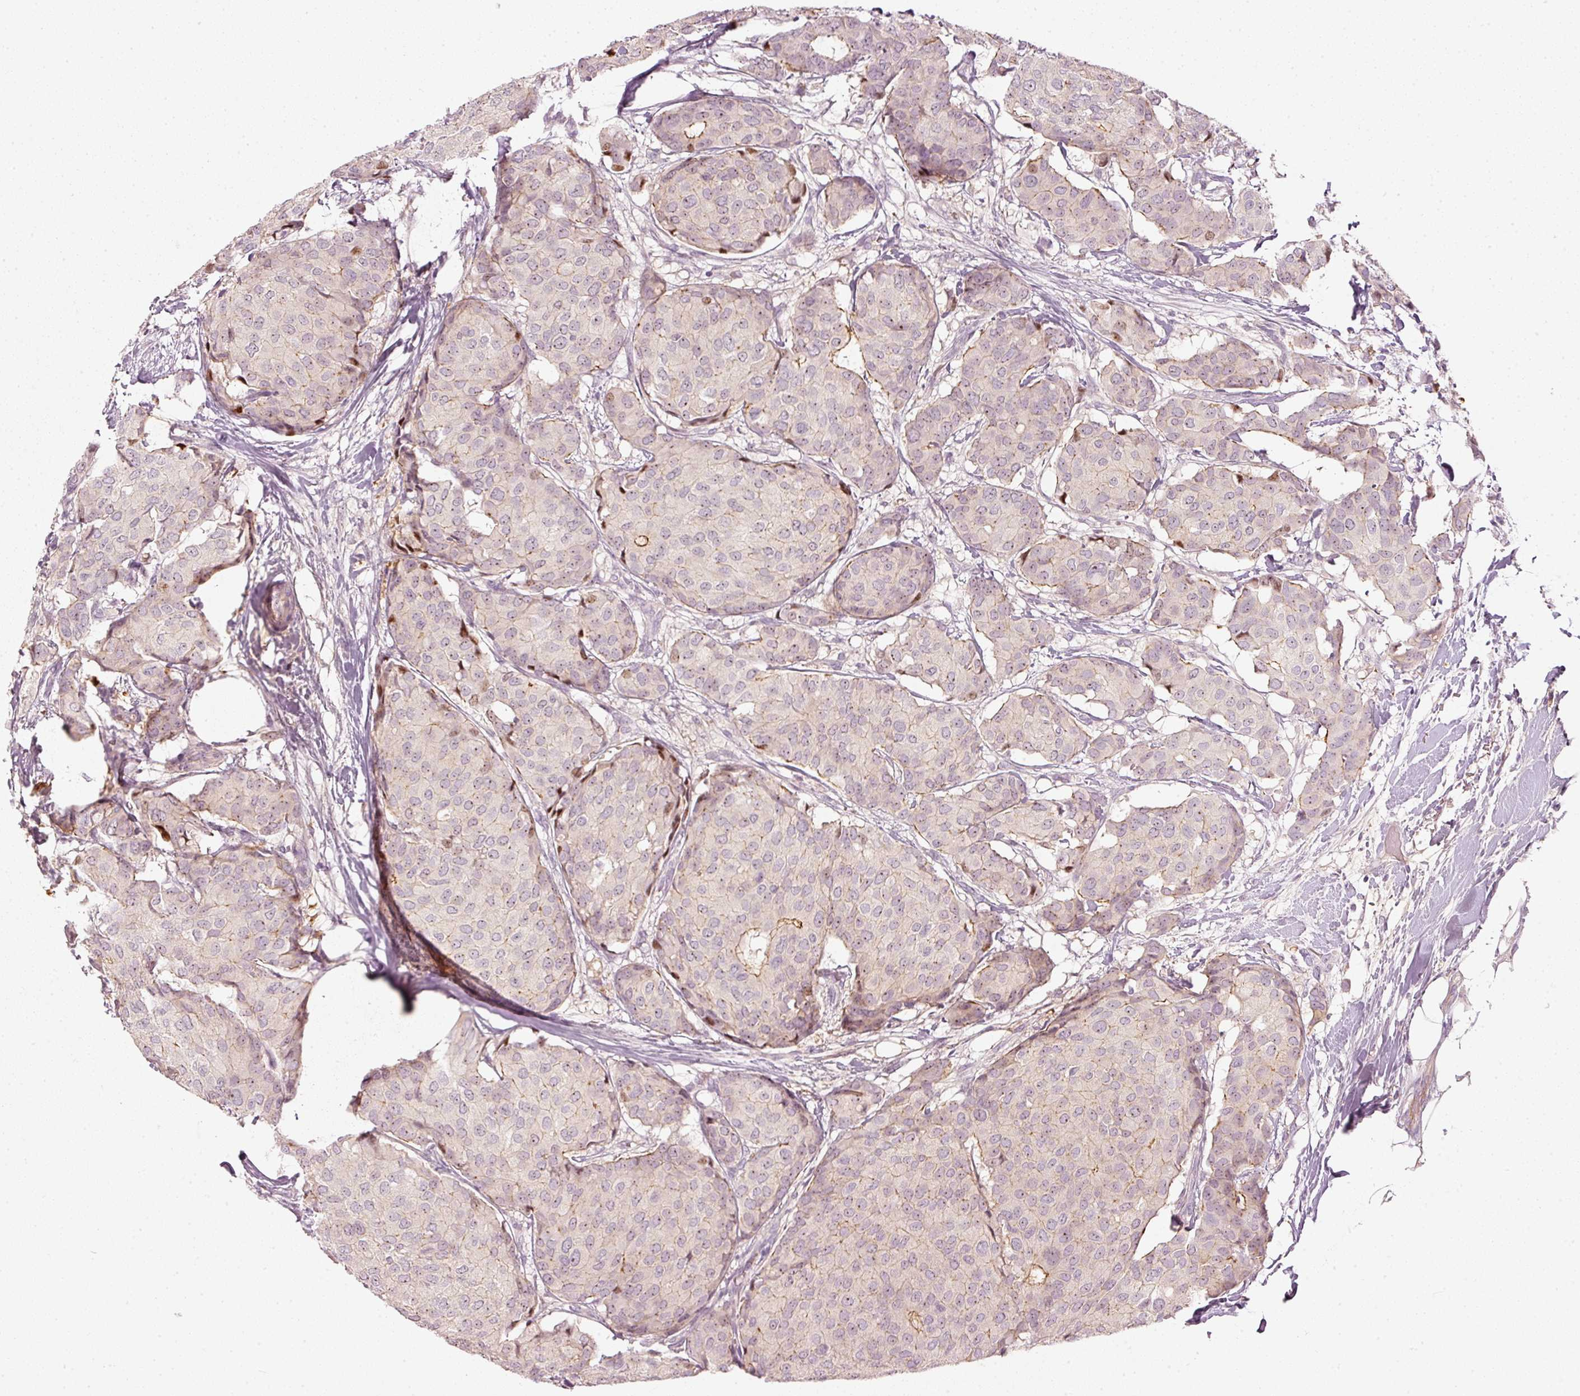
{"staining": {"intensity": "moderate", "quantity": "<25%", "location": "cytoplasmic/membranous"}, "tissue": "breast cancer", "cell_type": "Tumor cells", "image_type": "cancer", "snomed": [{"axis": "morphology", "description": "Duct carcinoma"}, {"axis": "topography", "description": "Breast"}], "caption": "Protein analysis of breast infiltrating ductal carcinoma tissue demonstrates moderate cytoplasmic/membranous positivity in about <25% of tumor cells.", "gene": "VCAM1", "patient": {"sex": "female", "age": 75}}